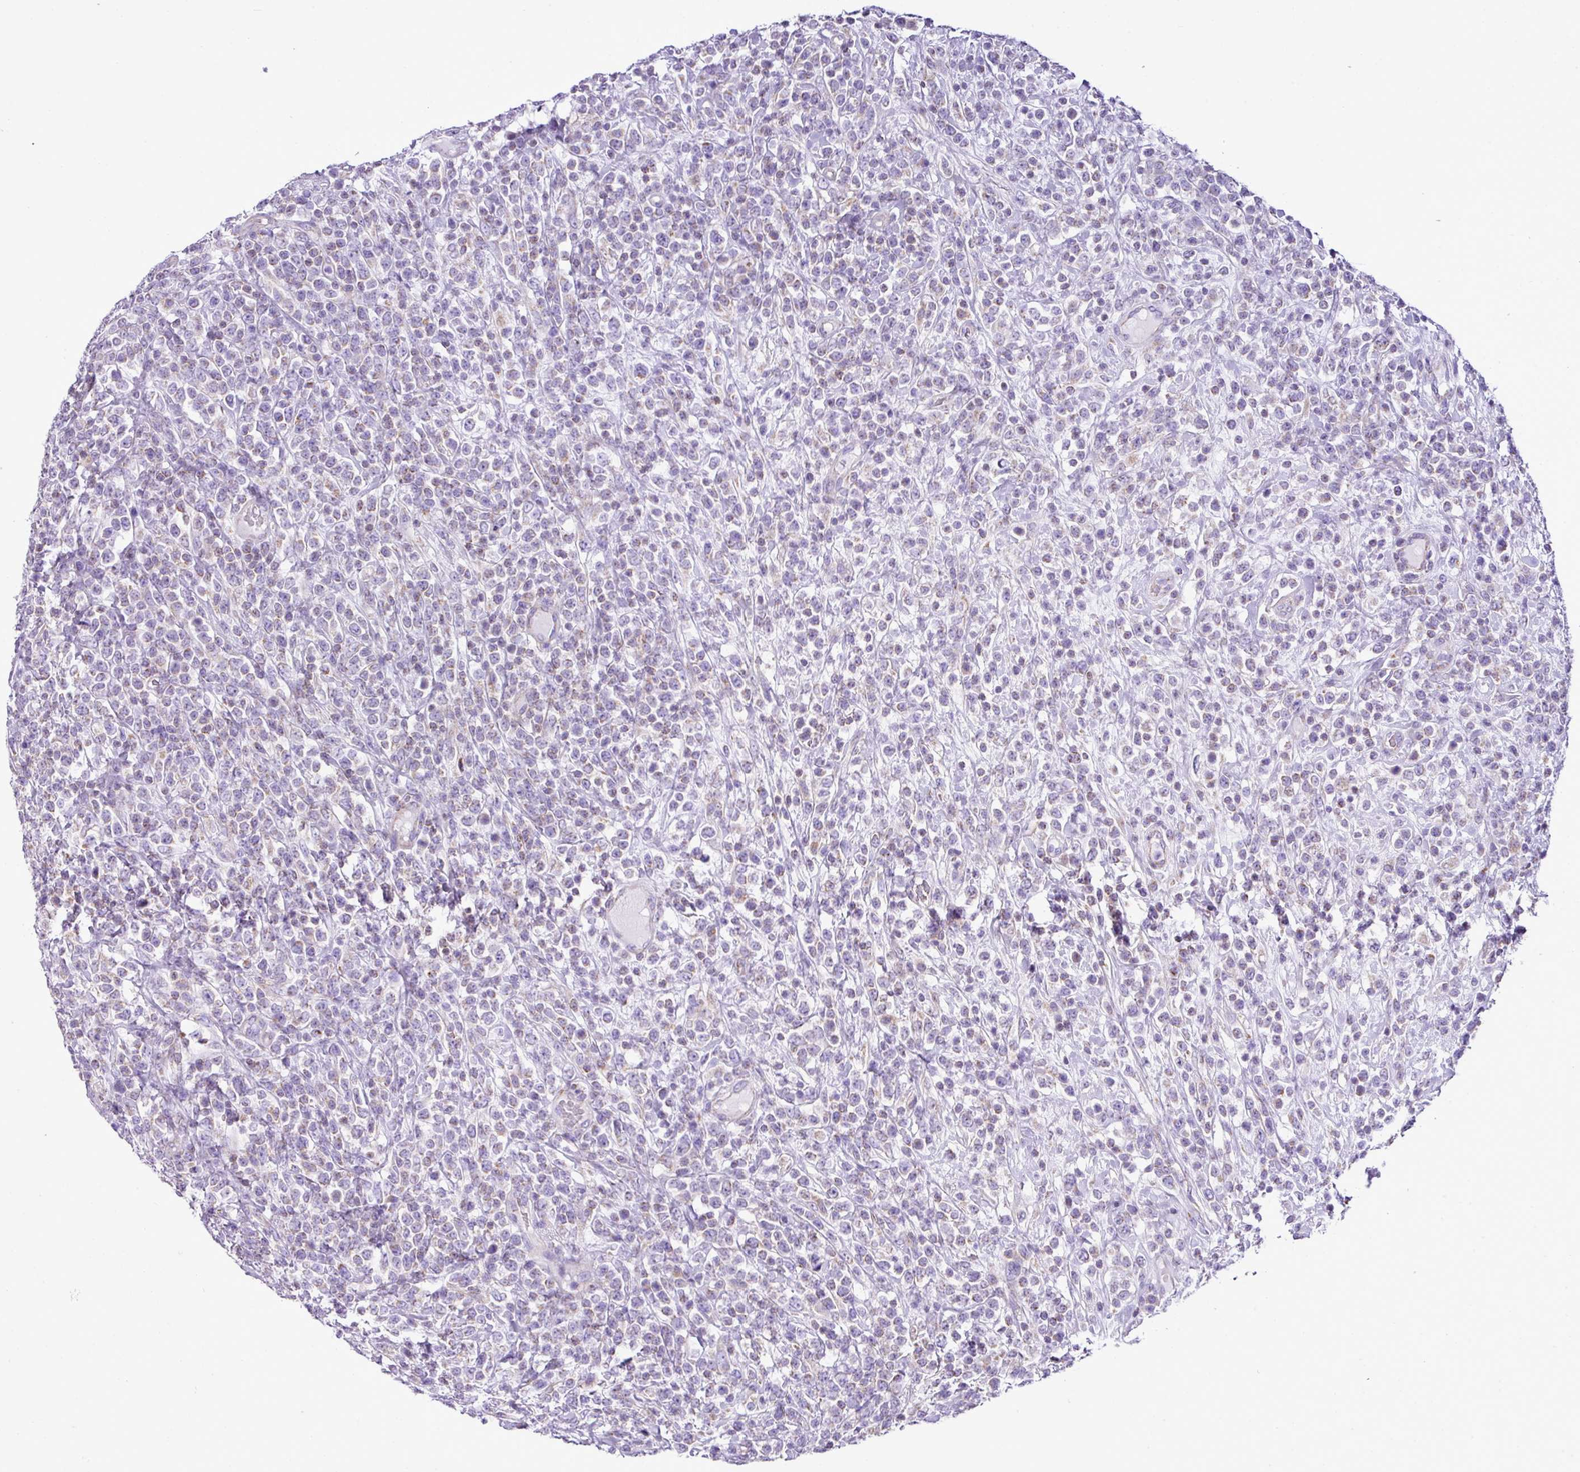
{"staining": {"intensity": "moderate", "quantity": "<25%", "location": "cytoplasmic/membranous"}, "tissue": "lymphoma", "cell_type": "Tumor cells", "image_type": "cancer", "snomed": [{"axis": "morphology", "description": "Malignant lymphoma, non-Hodgkin's type, High grade"}, {"axis": "topography", "description": "Colon"}], "caption": "This micrograph displays immunohistochemistry staining of lymphoma, with low moderate cytoplasmic/membranous positivity in approximately <25% of tumor cells.", "gene": "PGAP4", "patient": {"sex": "female", "age": 53}}